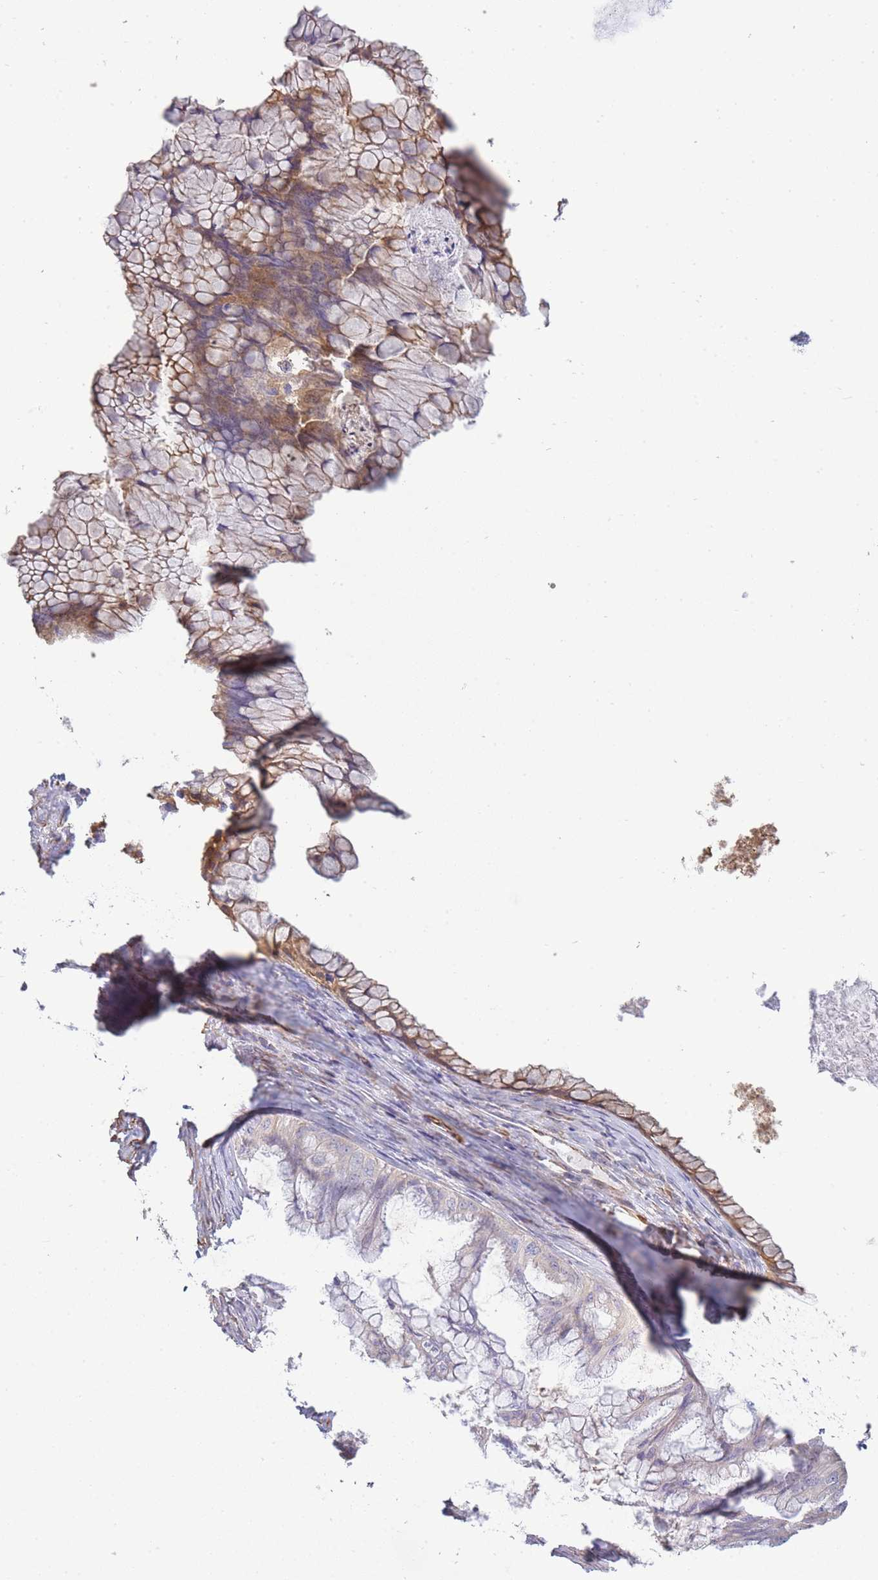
{"staining": {"intensity": "moderate", "quantity": ">75%", "location": "cytoplasmic/membranous"}, "tissue": "ovarian cancer", "cell_type": "Tumor cells", "image_type": "cancer", "snomed": [{"axis": "morphology", "description": "Cystadenocarcinoma, mucinous, NOS"}, {"axis": "topography", "description": "Ovary"}], "caption": "Immunohistochemistry (DAB (3,3'-diaminobenzidine)) staining of human ovarian cancer shows moderate cytoplasmic/membranous protein positivity in about >75% of tumor cells. The staining was performed using DAB, with brown indicating positive protein expression. Nuclei are stained blue with hematoxylin.", "gene": "ECPAS", "patient": {"sex": "female", "age": 35}}